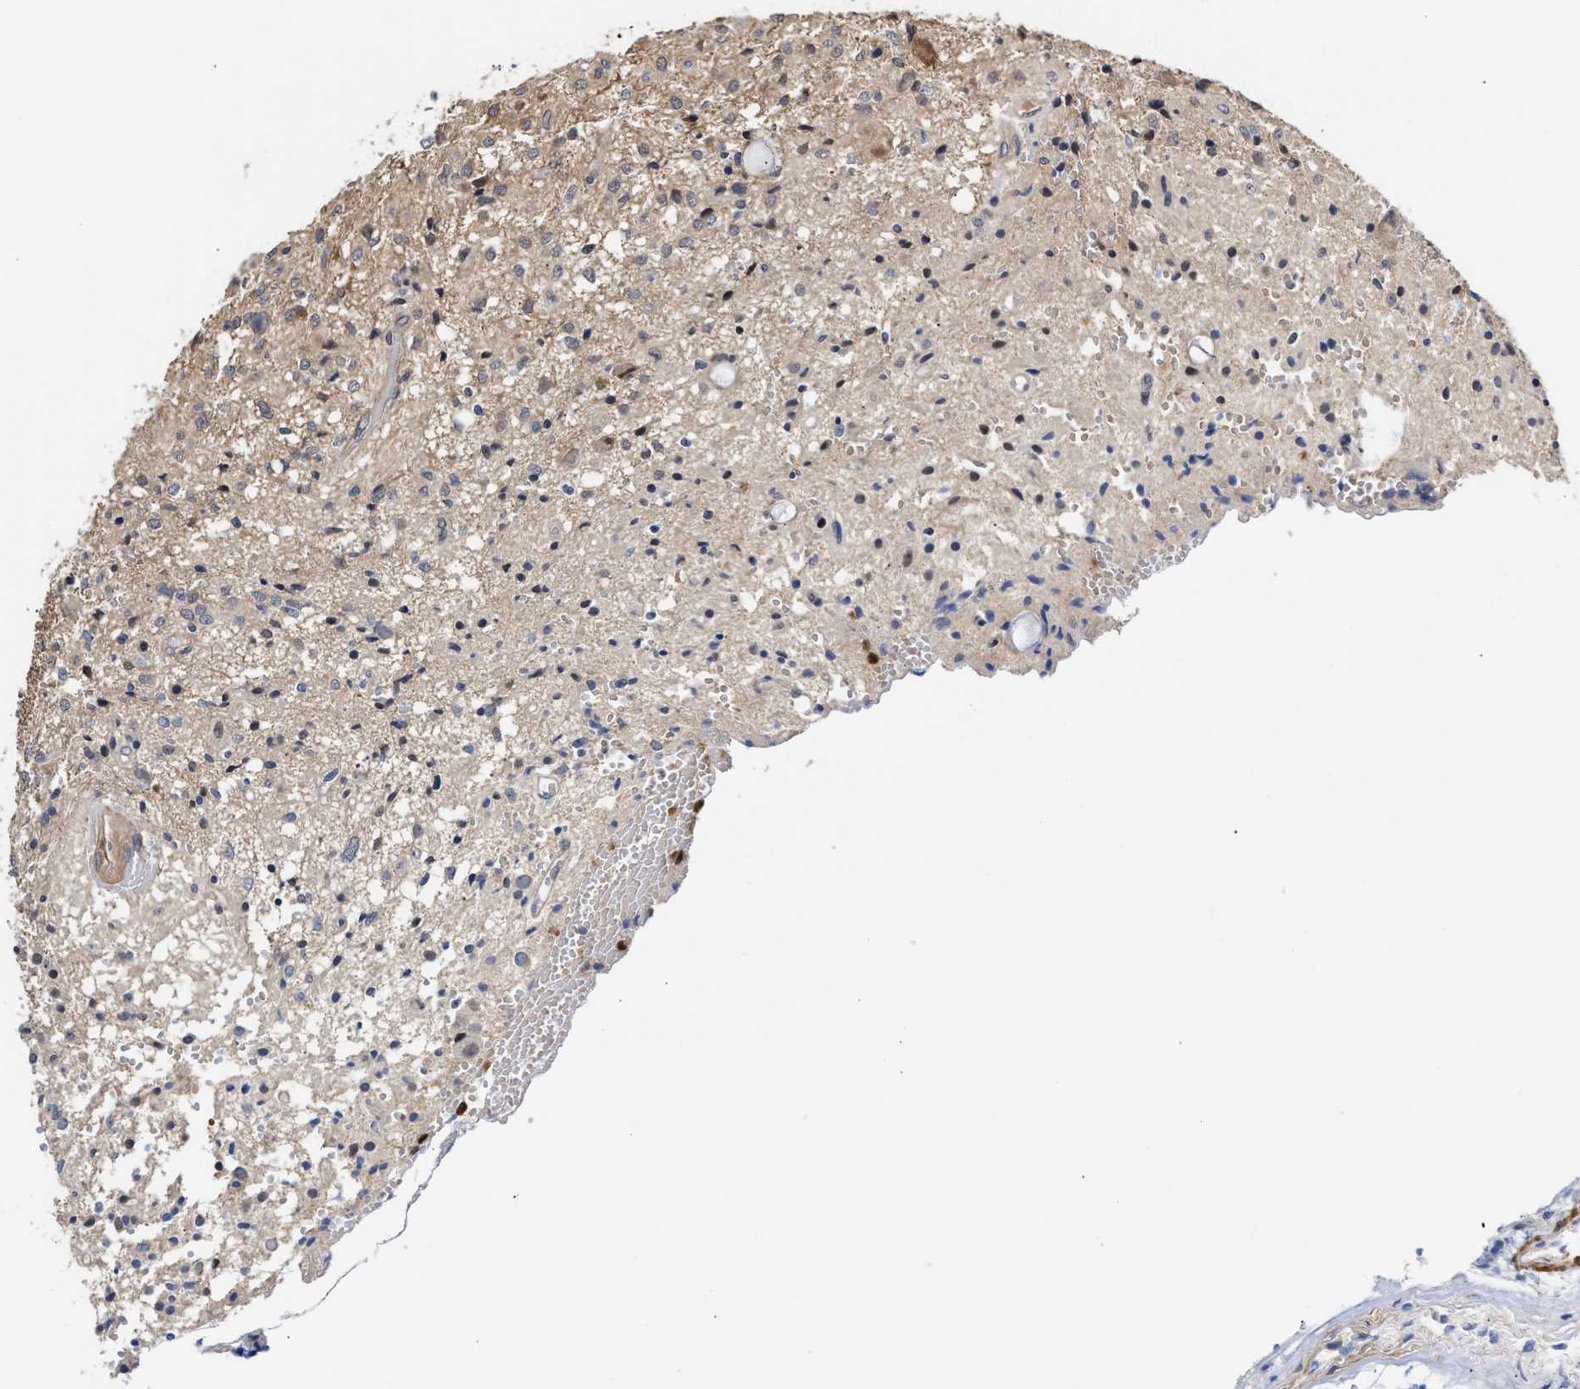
{"staining": {"intensity": "negative", "quantity": "none", "location": "none"}, "tissue": "glioma", "cell_type": "Tumor cells", "image_type": "cancer", "snomed": [{"axis": "morphology", "description": "Glioma, malignant, High grade"}, {"axis": "topography", "description": "Brain"}], "caption": "This is an IHC image of glioma. There is no staining in tumor cells.", "gene": "KLHDC1", "patient": {"sex": "female", "age": 59}}